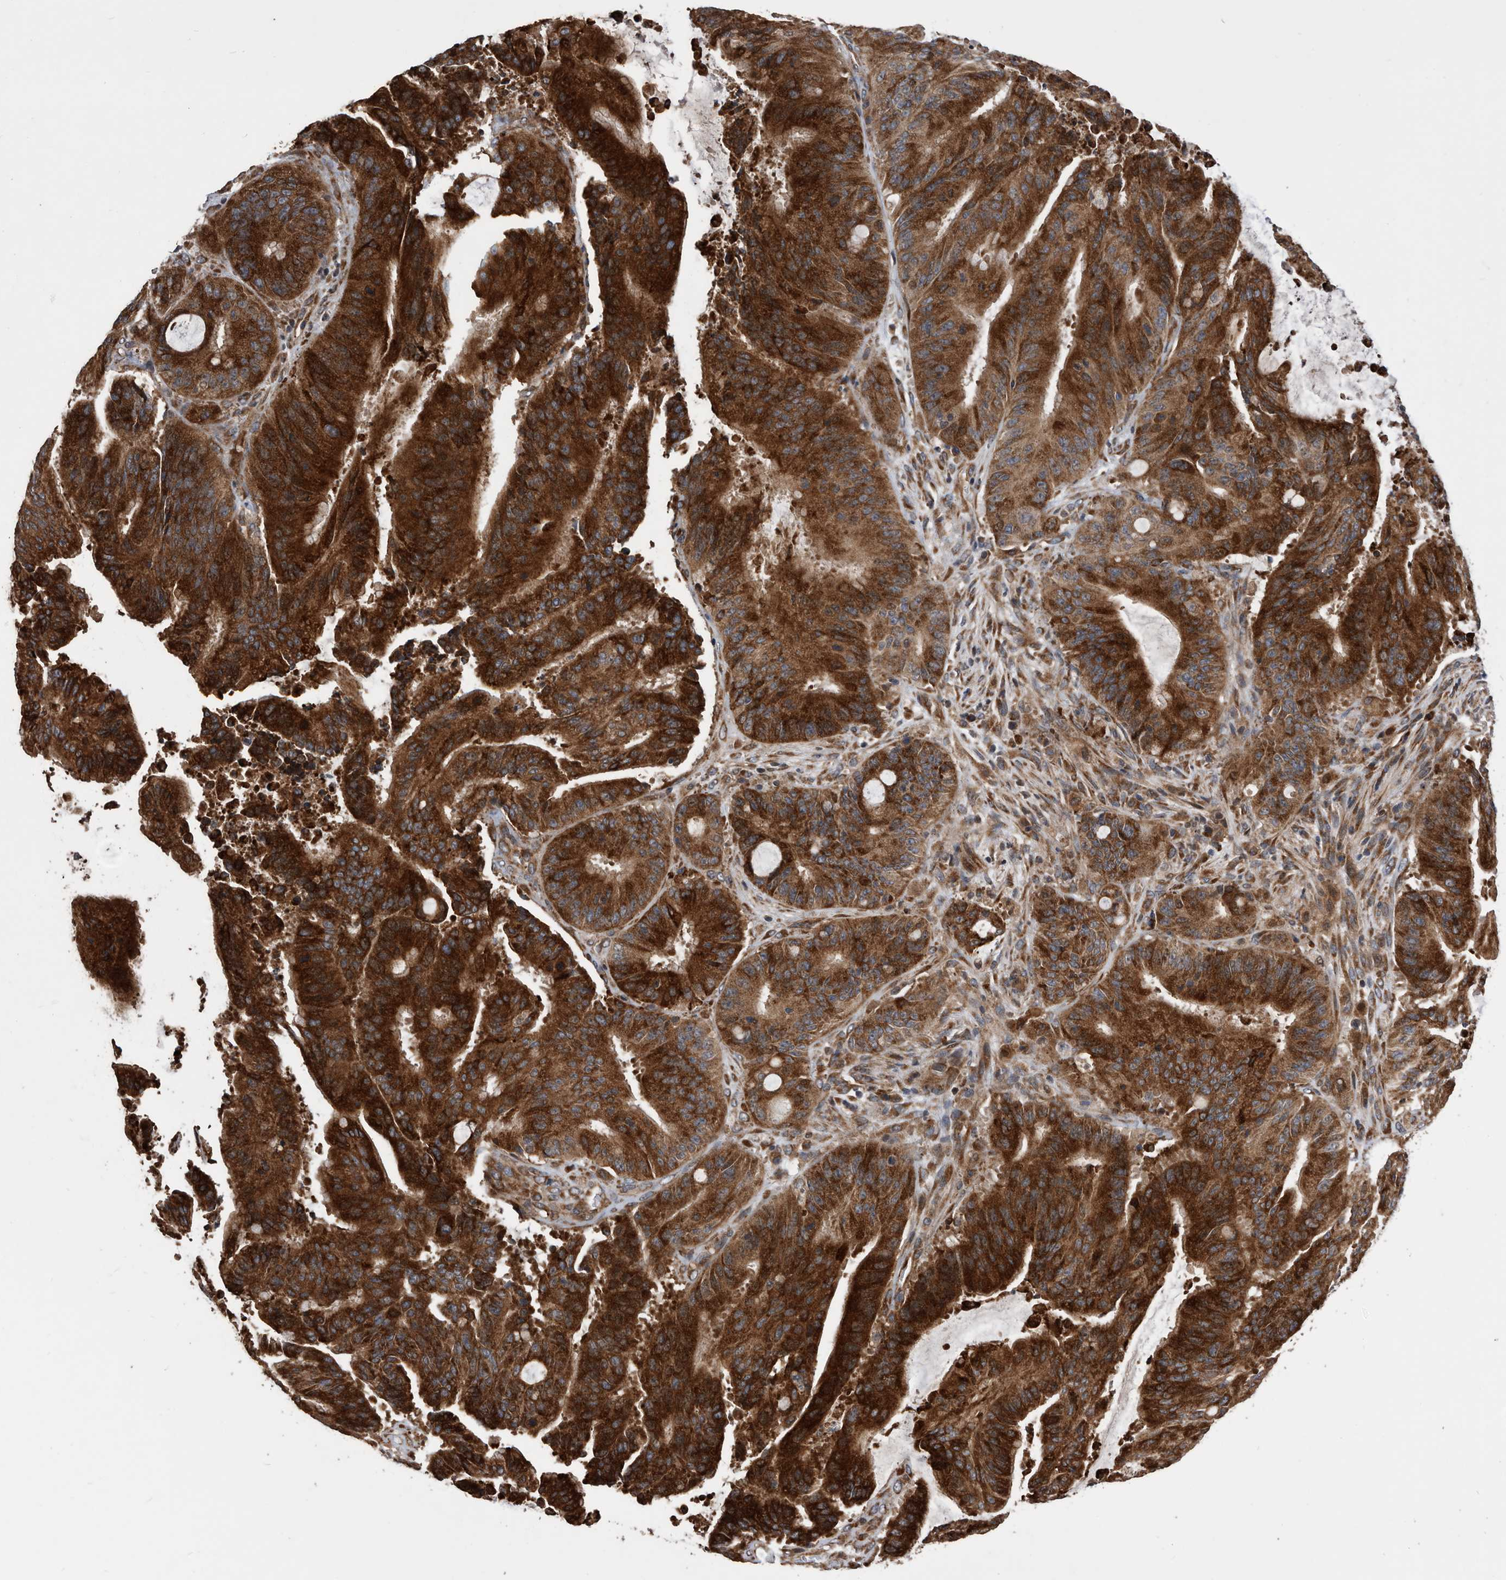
{"staining": {"intensity": "strong", "quantity": ">75%", "location": "cytoplasmic/membranous"}, "tissue": "liver cancer", "cell_type": "Tumor cells", "image_type": "cancer", "snomed": [{"axis": "morphology", "description": "Normal tissue, NOS"}, {"axis": "morphology", "description": "Cholangiocarcinoma"}, {"axis": "topography", "description": "Liver"}, {"axis": "topography", "description": "Peripheral nerve tissue"}], "caption": "Liver cancer stained with a brown dye displays strong cytoplasmic/membranous positive staining in approximately >75% of tumor cells.", "gene": "SERINC2", "patient": {"sex": "female", "age": 73}}